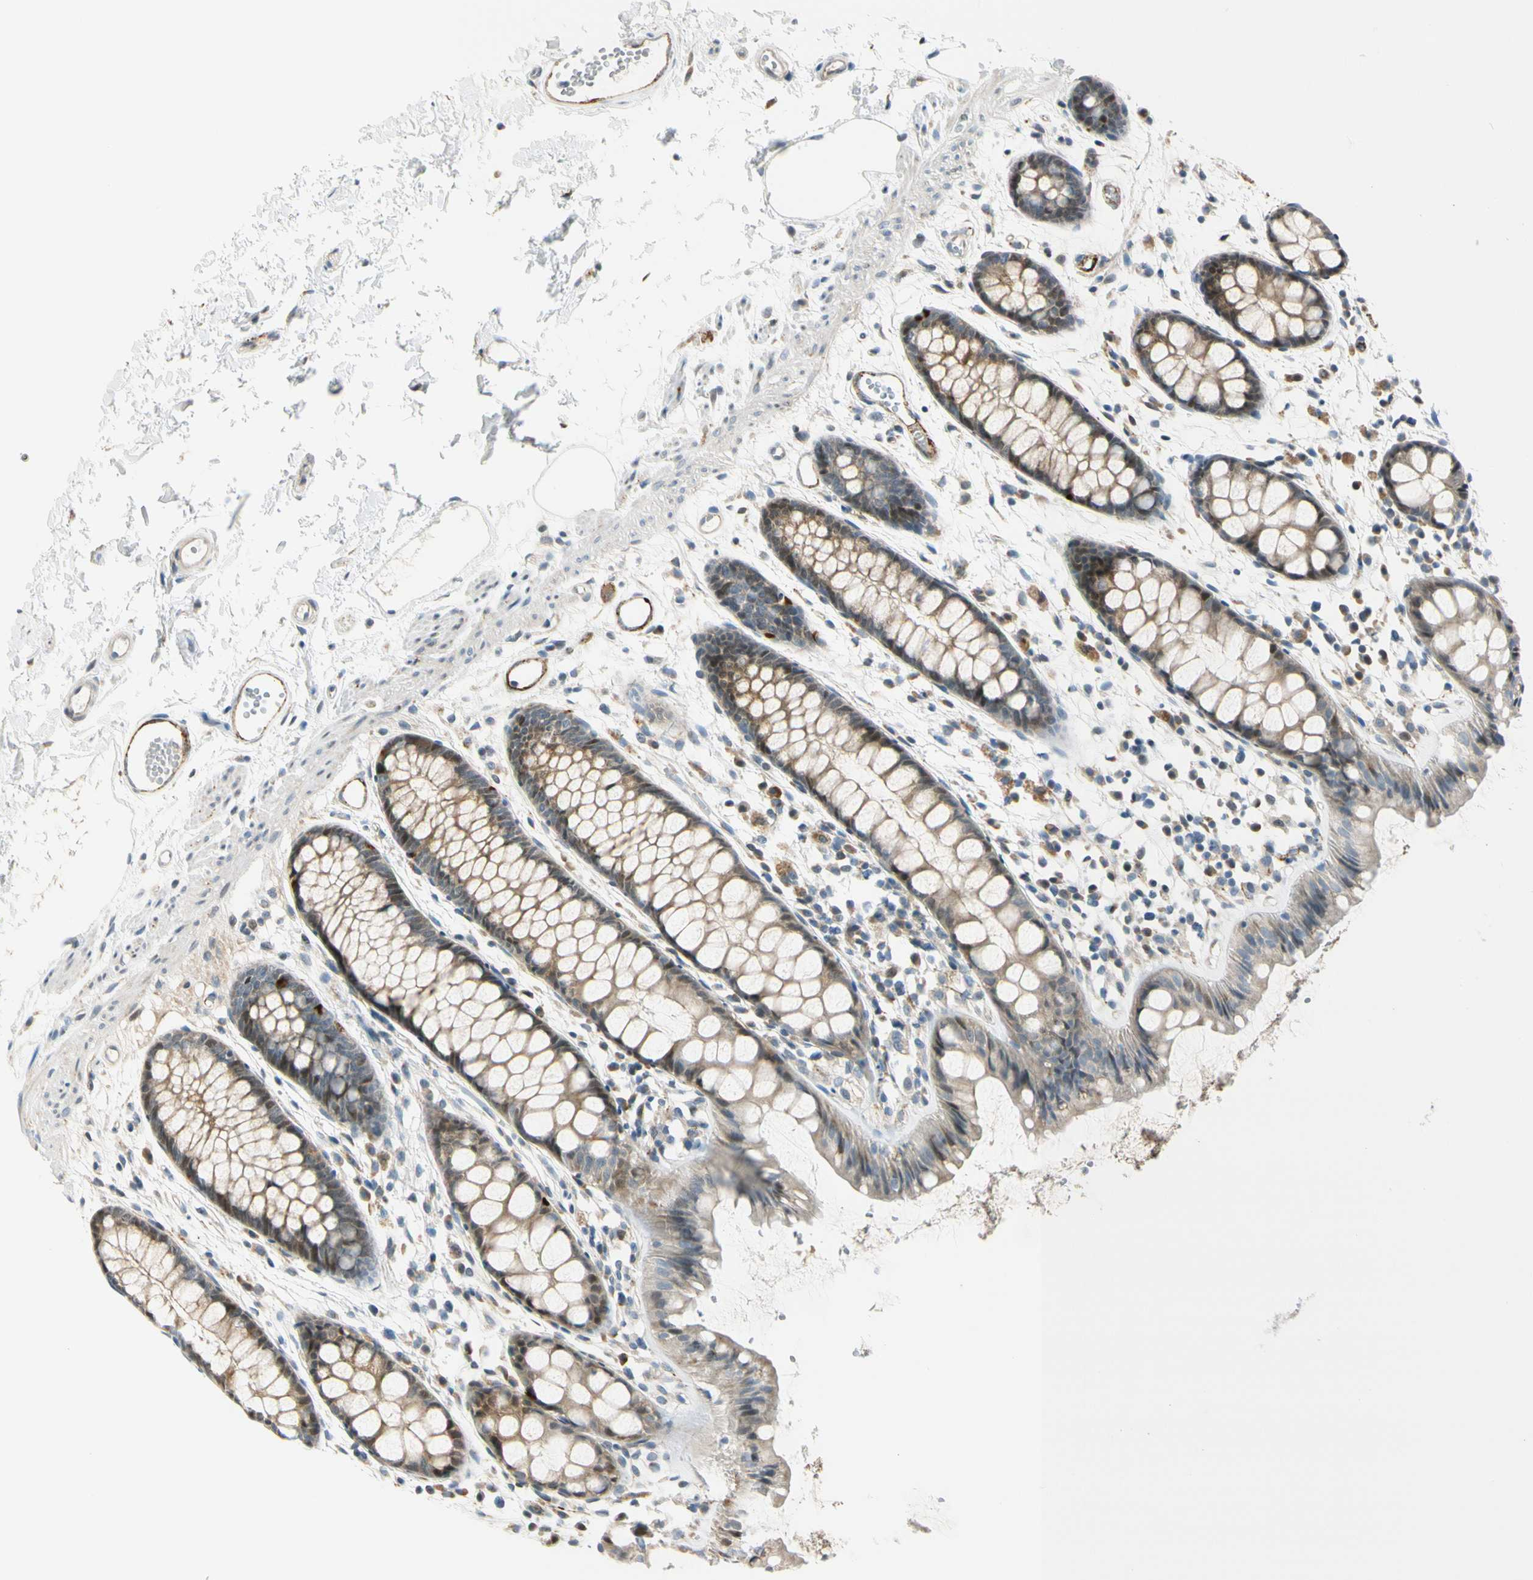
{"staining": {"intensity": "strong", "quantity": "<25%", "location": "cytoplasmic/membranous,nuclear"}, "tissue": "rectum", "cell_type": "Glandular cells", "image_type": "normal", "snomed": [{"axis": "morphology", "description": "Normal tissue, NOS"}, {"axis": "topography", "description": "Rectum"}], "caption": "Protein analysis of unremarkable rectum demonstrates strong cytoplasmic/membranous,nuclear expression in about <25% of glandular cells. (DAB = brown stain, brightfield microscopy at high magnification).", "gene": "NPDC1", "patient": {"sex": "female", "age": 66}}